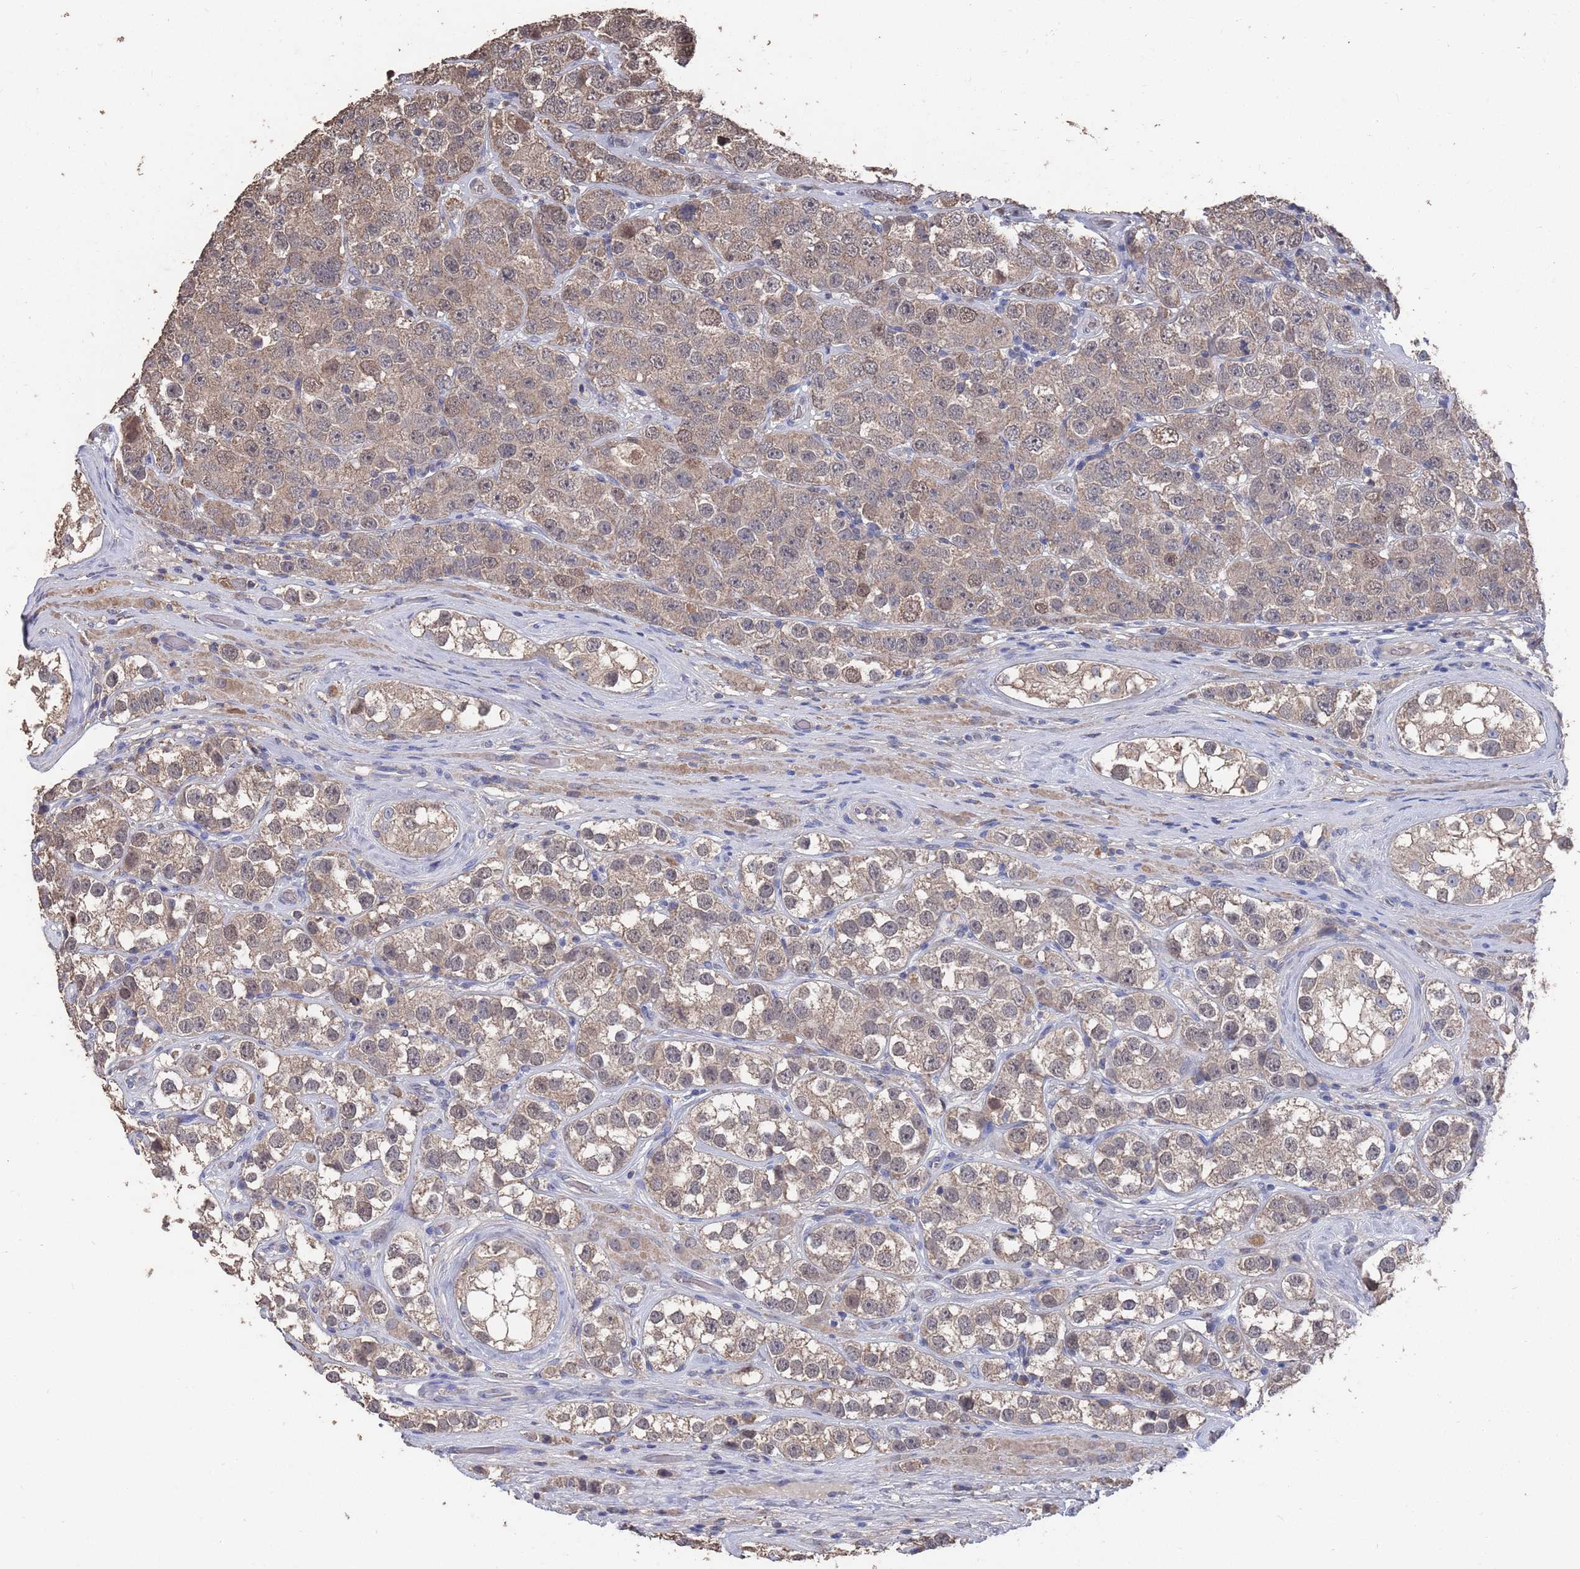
{"staining": {"intensity": "weak", "quantity": ">75%", "location": "cytoplasmic/membranous,nuclear"}, "tissue": "testis cancer", "cell_type": "Tumor cells", "image_type": "cancer", "snomed": [{"axis": "morphology", "description": "Seminoma, NOS"}, {"axis": "topography", "description": "Testis"}], "caption": "Testis seminoma was stained to show a protein in brown. There is low levels of weak cytoplasmic/membranous and nuclear staining in approximately >75% of tumor cells.", "gene": "BTBD18", "patient": {"sex": "male", "age": 28}}